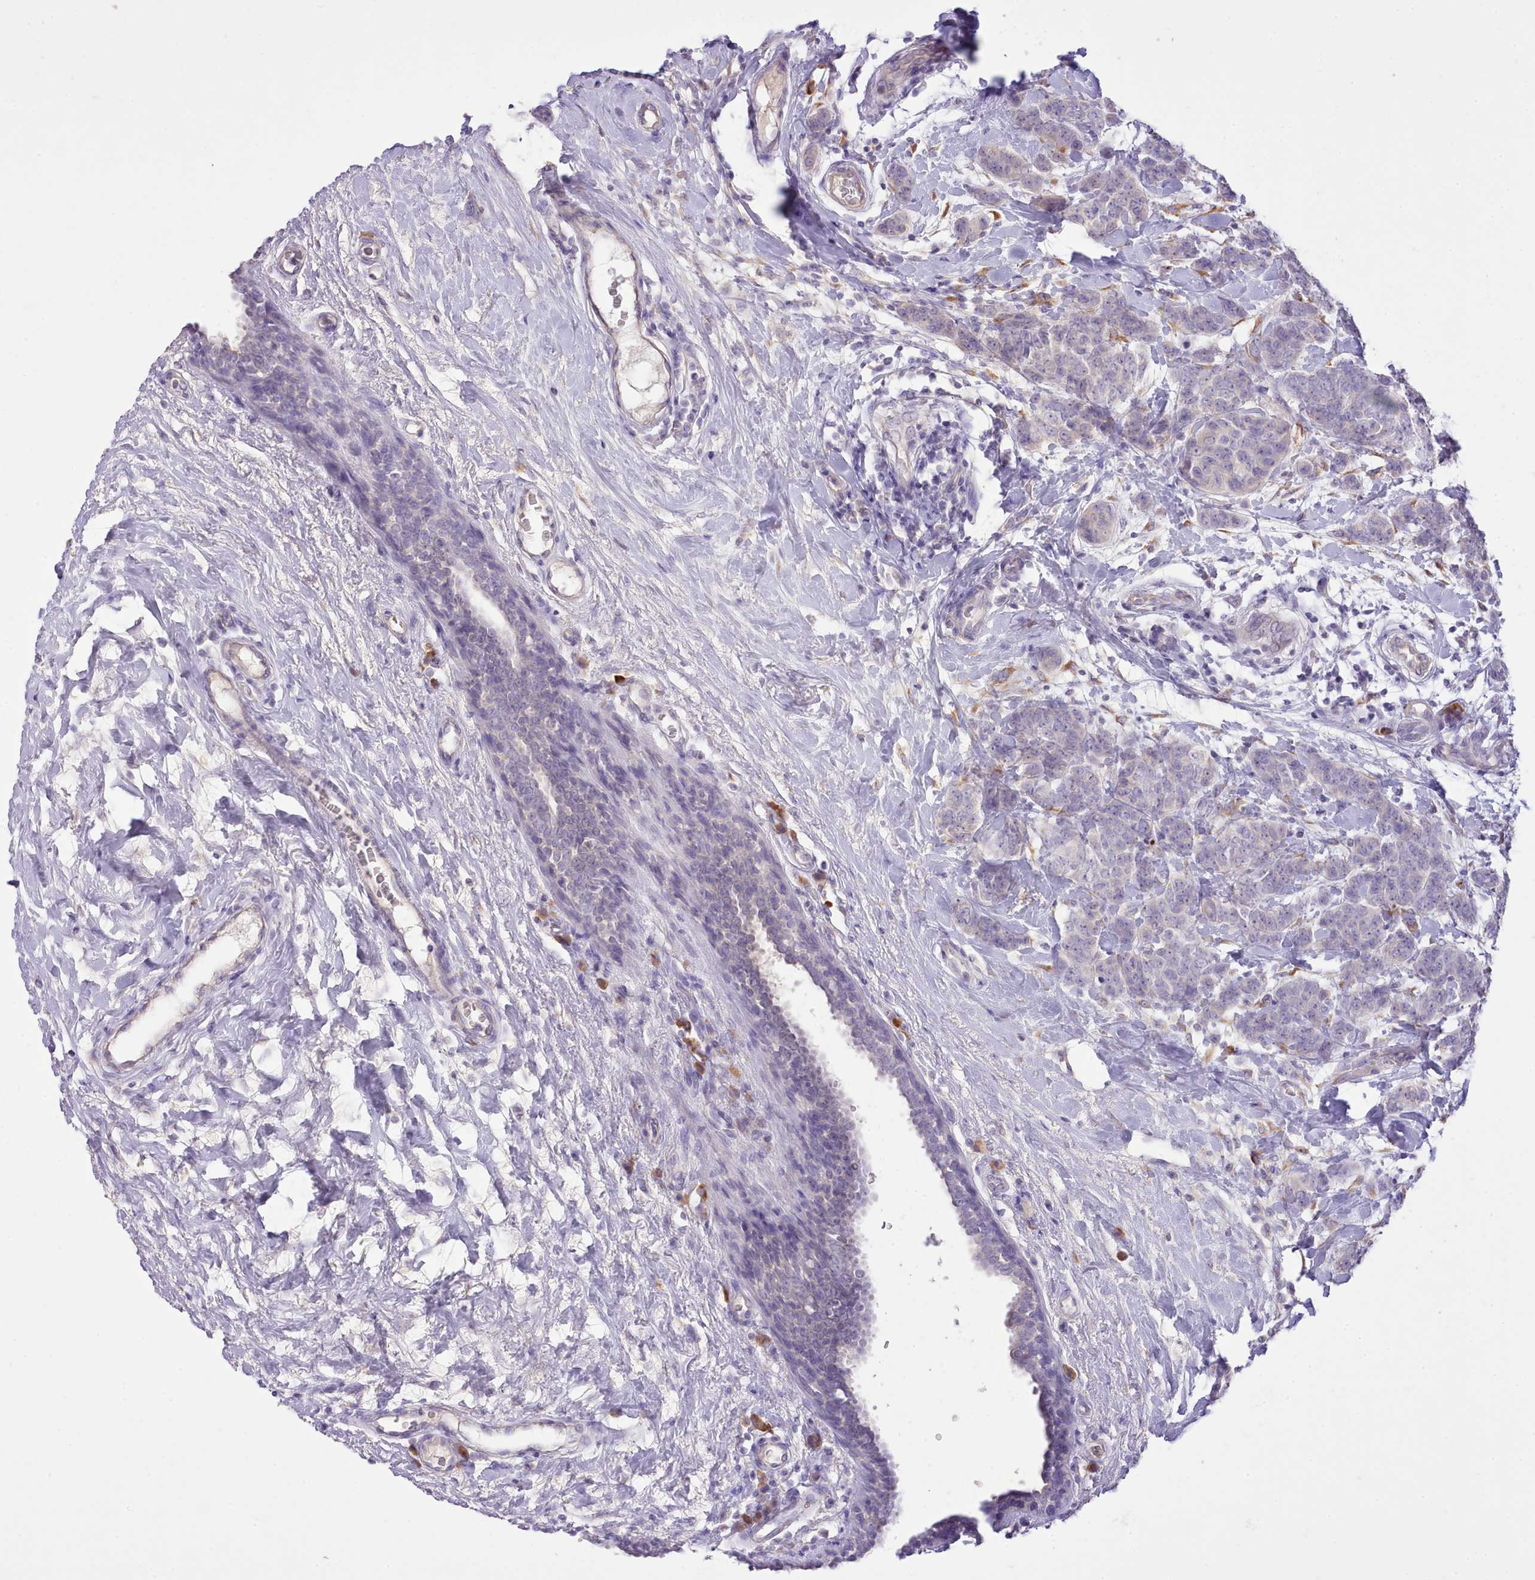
{"staining": {"intensity": "negative", "quantity": "none", "location": "none"}, "tissue": "breast cancer", "cell_type": "Tumor cells", "image_type": "cancer", "snomed": [{"axis": "morphology", "description": "Duct carcinoma"}, {"axis": "topography", "description": "Breast"}], "caption": "A histopathology image of human breast cancer (infiltrating ductal carcinoma) is negative for staining in tumor cells.", "gene": "CCL1", "patient": {"sex": "female", "age": 40}}